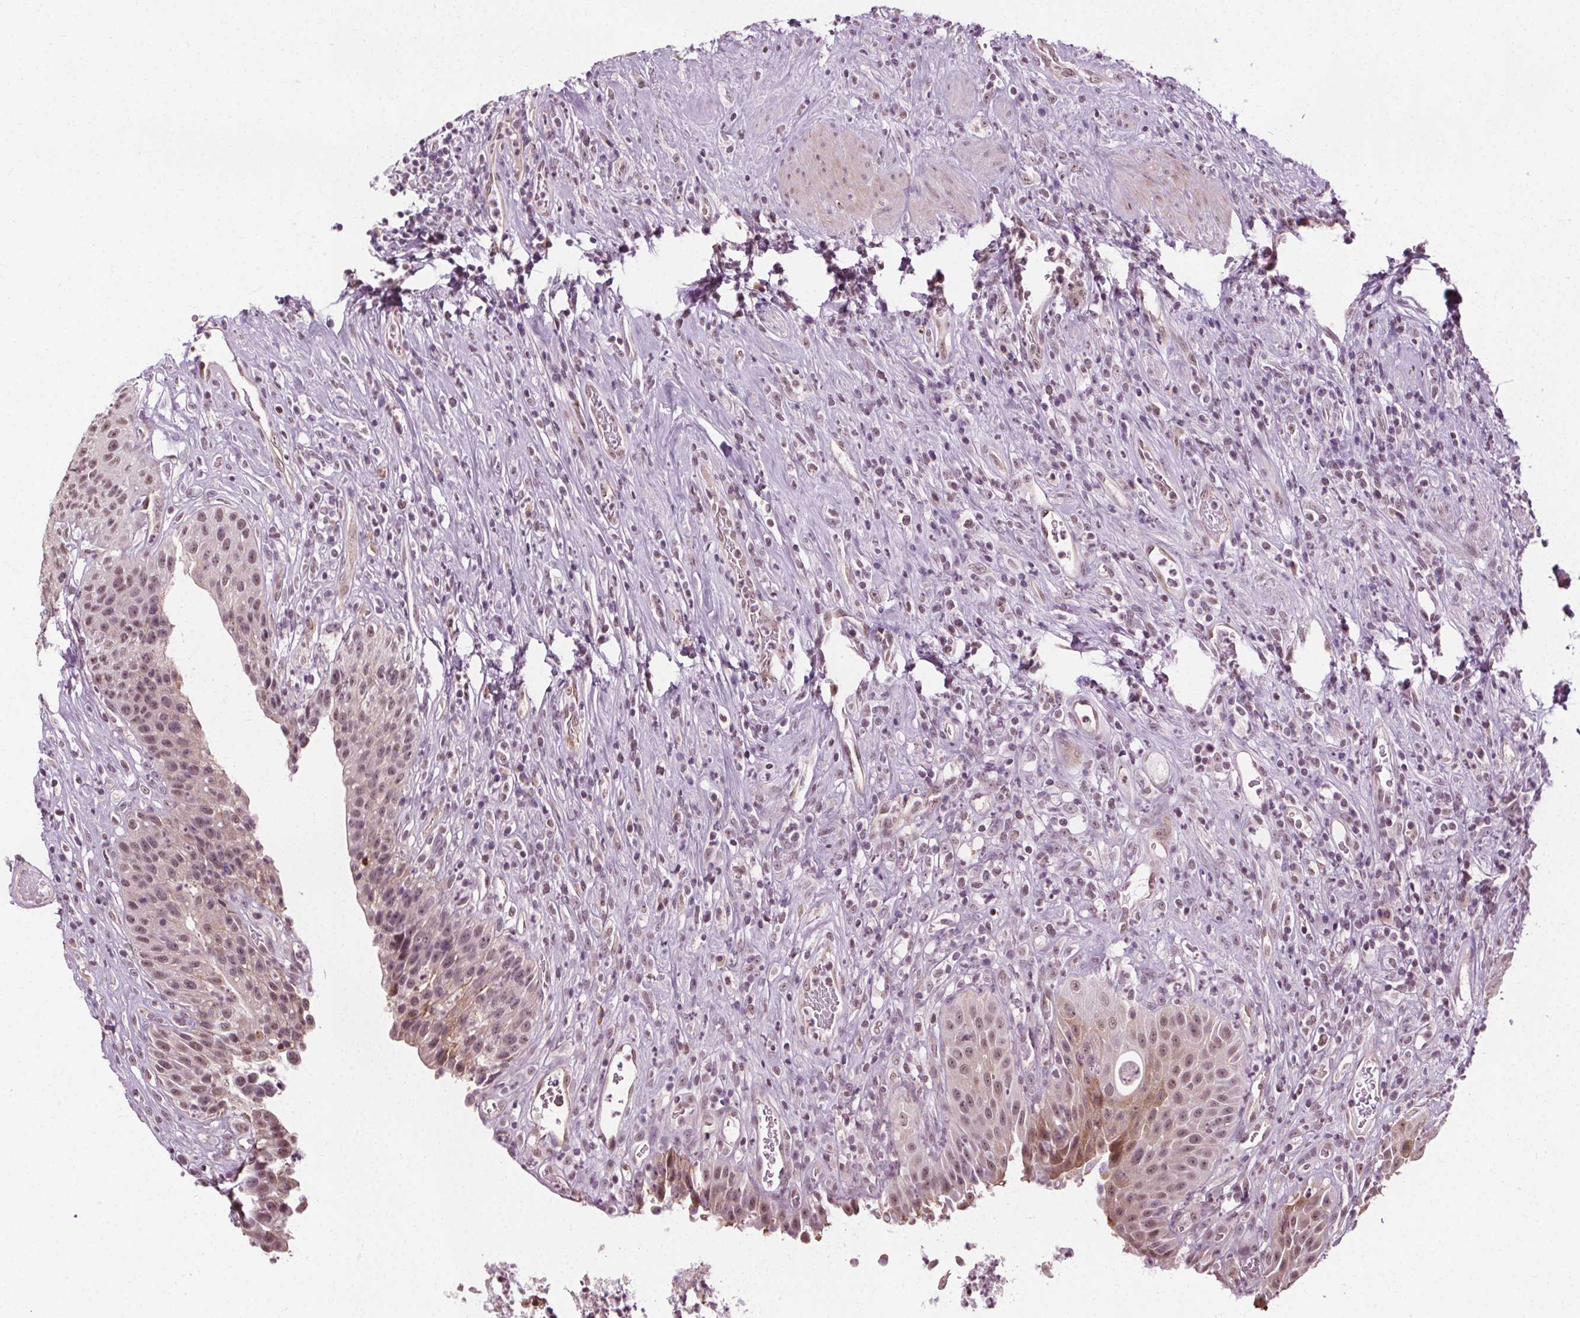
{"staining": {"intensity": "moderate", "quantity": "25%-75%", "location": "nuclear"}, "tissue": "urinary bladder", "cell_type": "Urothelial cells", "image_type": "normal", "snomed": [{"axis": "morphology", "description": "Normal tissue, NOS"}, {"axis": "topography", "description": "Urinary bladder"}], "caption": "IHC image of unremarkable urinary bladder: urinary bladder stained using immunohistochemistry (IHC) exhibits medium levels of moderate protein expression localized specifically in the nuclear of urothelial cells, appearing as a nuclear brown color.", "gene": "CEBPA", "patient": {"sex": "female", "age": 56}}